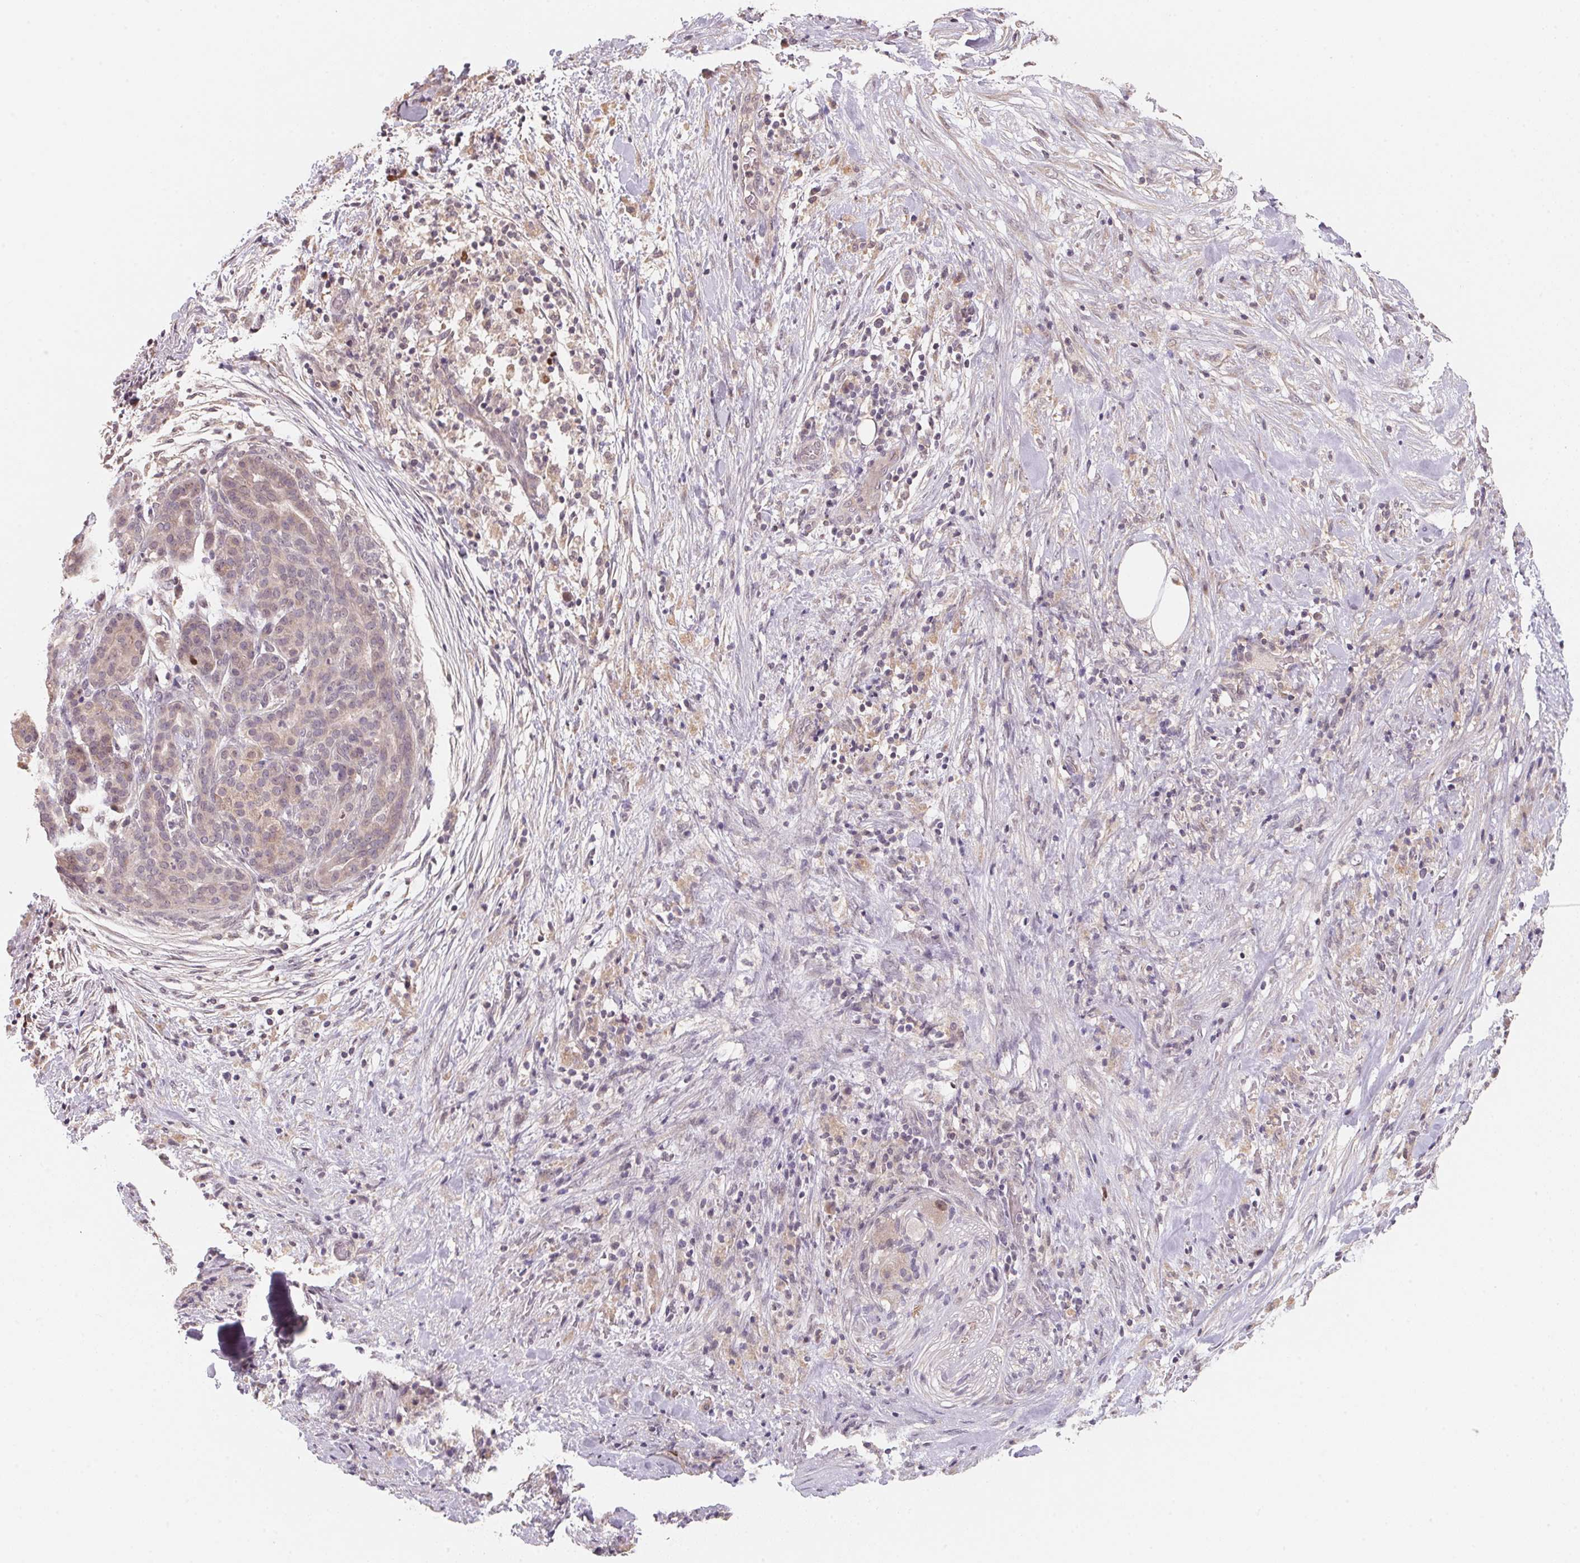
{"staining": {"intensity": "negative", "quantity": "none", "location": "none"}, "tissue": "pancreatic cancer", "cell_type": "Tumor cells", "image_type": "cancer", "snomed": [{"axis": "morphology", "description": "Adenocarcinoma, NOS"}, {"axis": "topography", "description": "Pancreas"}], "caption": "This is an immunohistochemistry image of human pancreatic cancer (adenocarcinoma). There is no expression in tumor cells.", "gene": "KIFC1", "patient": {"sex": "male", "age": 44}}